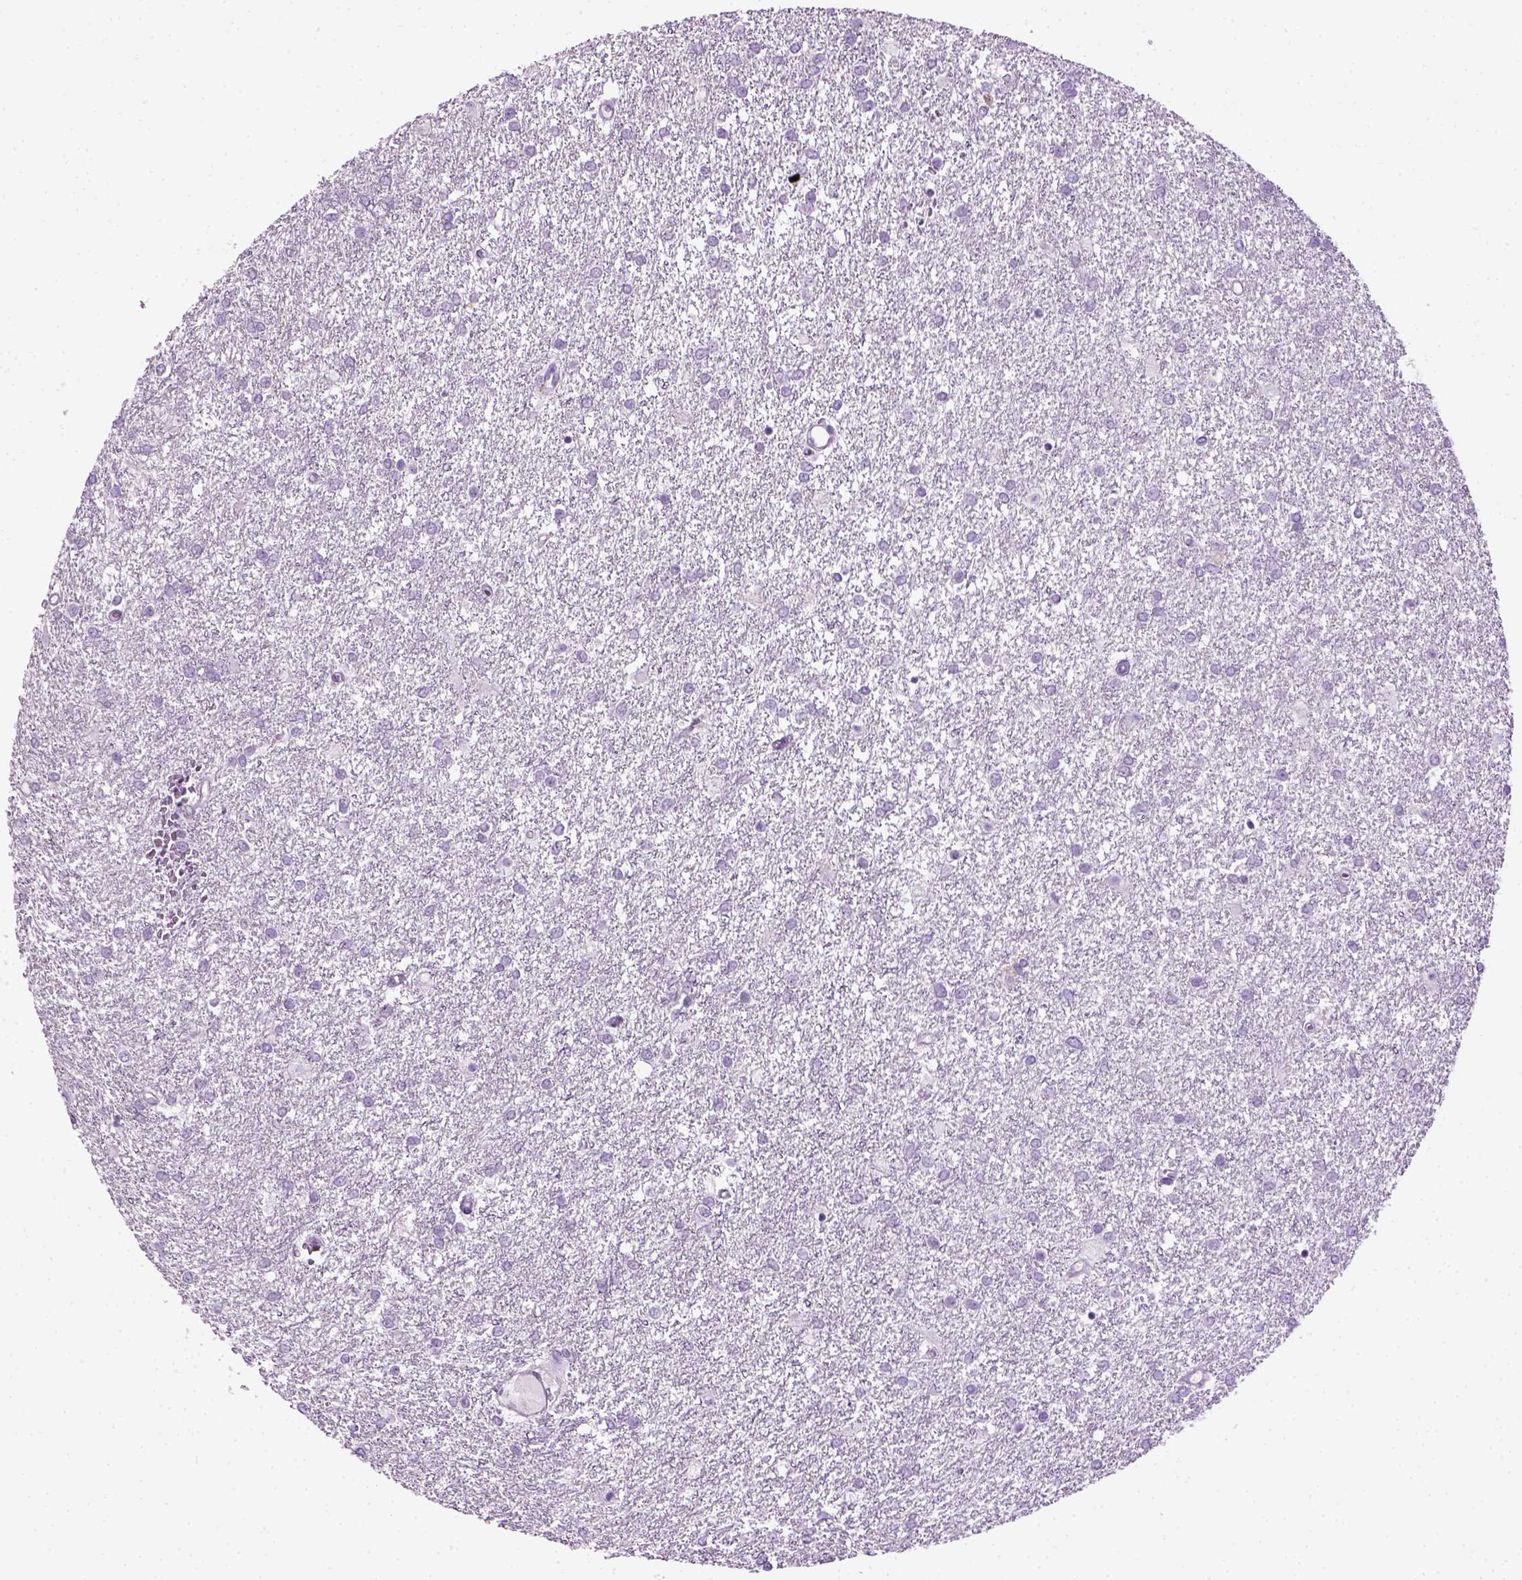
{"staining": {"intensity": "negative", "quantity": "none", "location": "none"}, "tissue": "glioma", "cell_type": "Tumor cells", "image_type": "cancer", "snomed": [{"axis": "morphology", "description": "Glioma, malignant, High grade"}, {"axis": "topography", "description": "Brain"}], "caption": "There is no significant expression in tumor cells of glioma.", "gene": "GABRB2", "patient": {"sex": "female", "age": 61}}